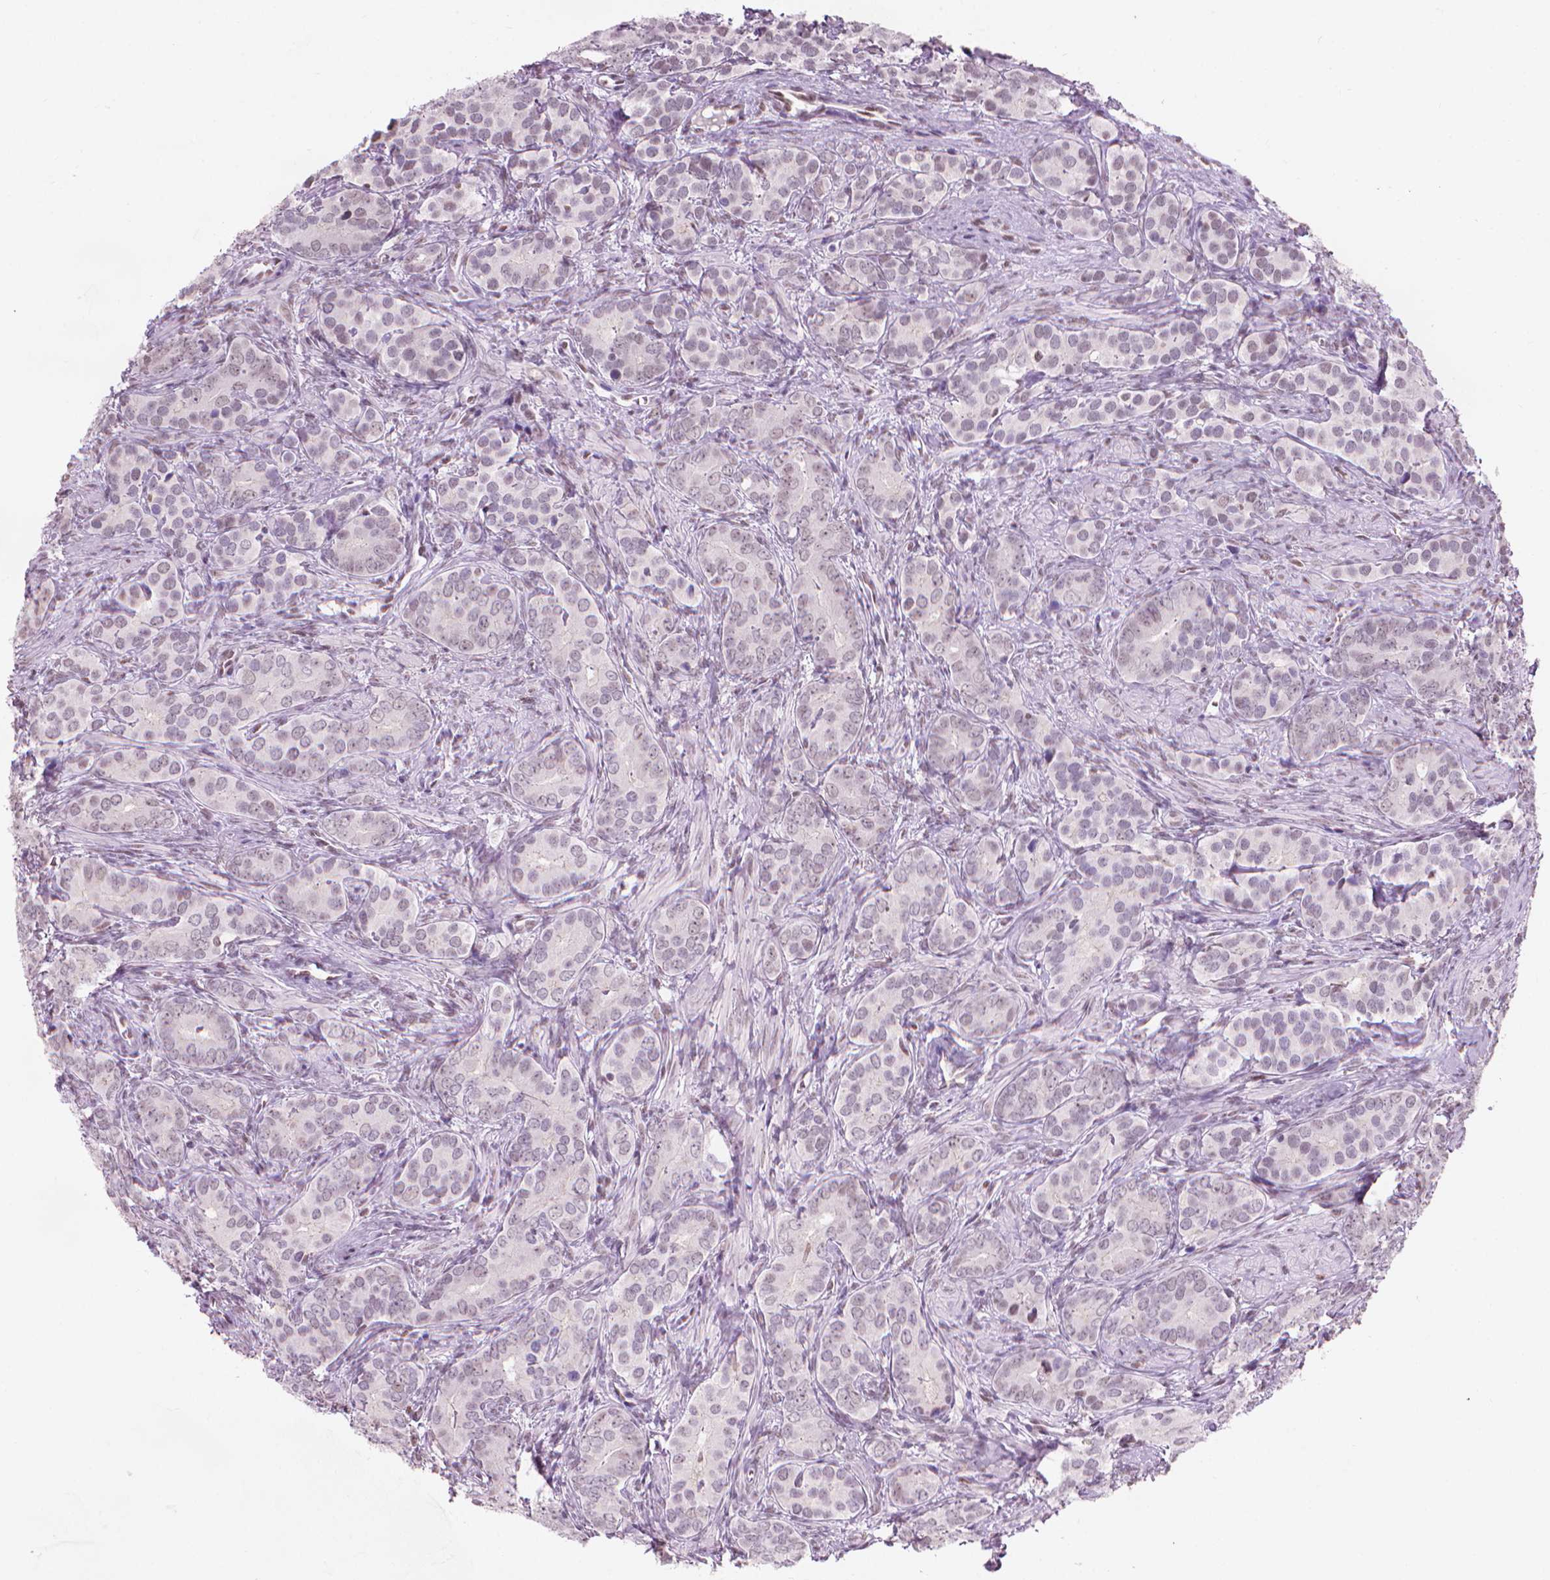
{"staining": {"intensity": "negative", "quantity": "none", "location": "none"}, "tissue": "prostate cancer", "cell_type": "Tumor cells", "image_type": "cancer", "snomed": [{"axis": "morphology", "description": "Adenocarcinoma, High grade"}, {"axis": "topography", "description": "Prostate"}], "caption": "Prostate cancer was stained to show a protein in brown. There is no significant positivity in tumor cells.", "gene": "PIAS2", "patient": {"sex": "male", "age": 84}}